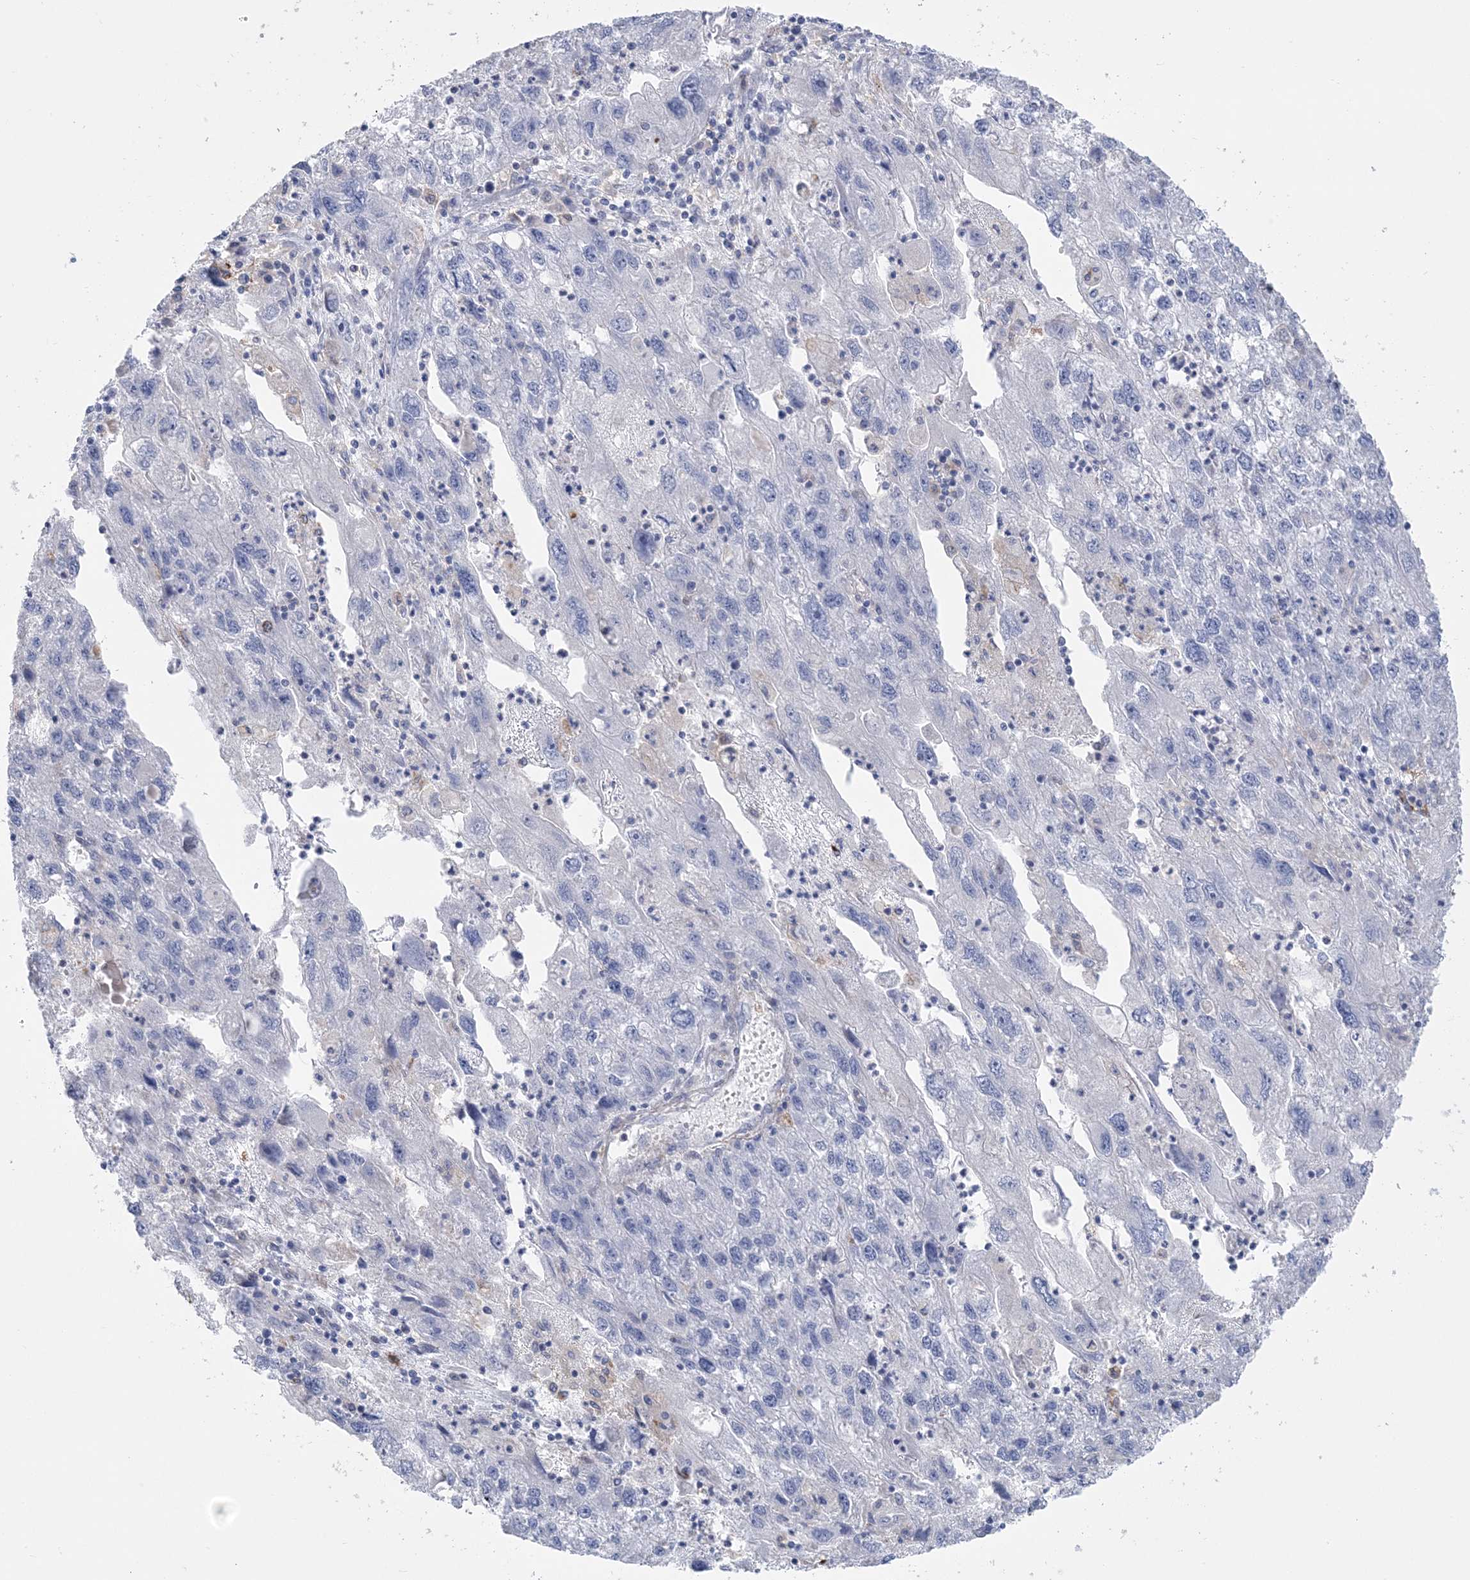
{"staining": {"intensity": "negative", "quantity": "none", "location": "none"}, "tissue": "endometrial cancer", "cell_type": "Tumor cells", "image_type": "cancer", "snomed": [{"axis": "morphology", "description": "Adenocarcinoma, NOS"}, {"axis": "topography", "description": "Endometrium"}], "caption": "Photomicrograph shows no significant protein expression in tumor cells of endometrial adenocarcinoma. Nuclei are stained in blue.", "gene": "HAAO", "patient": {"sex": "female", "age": 49}}